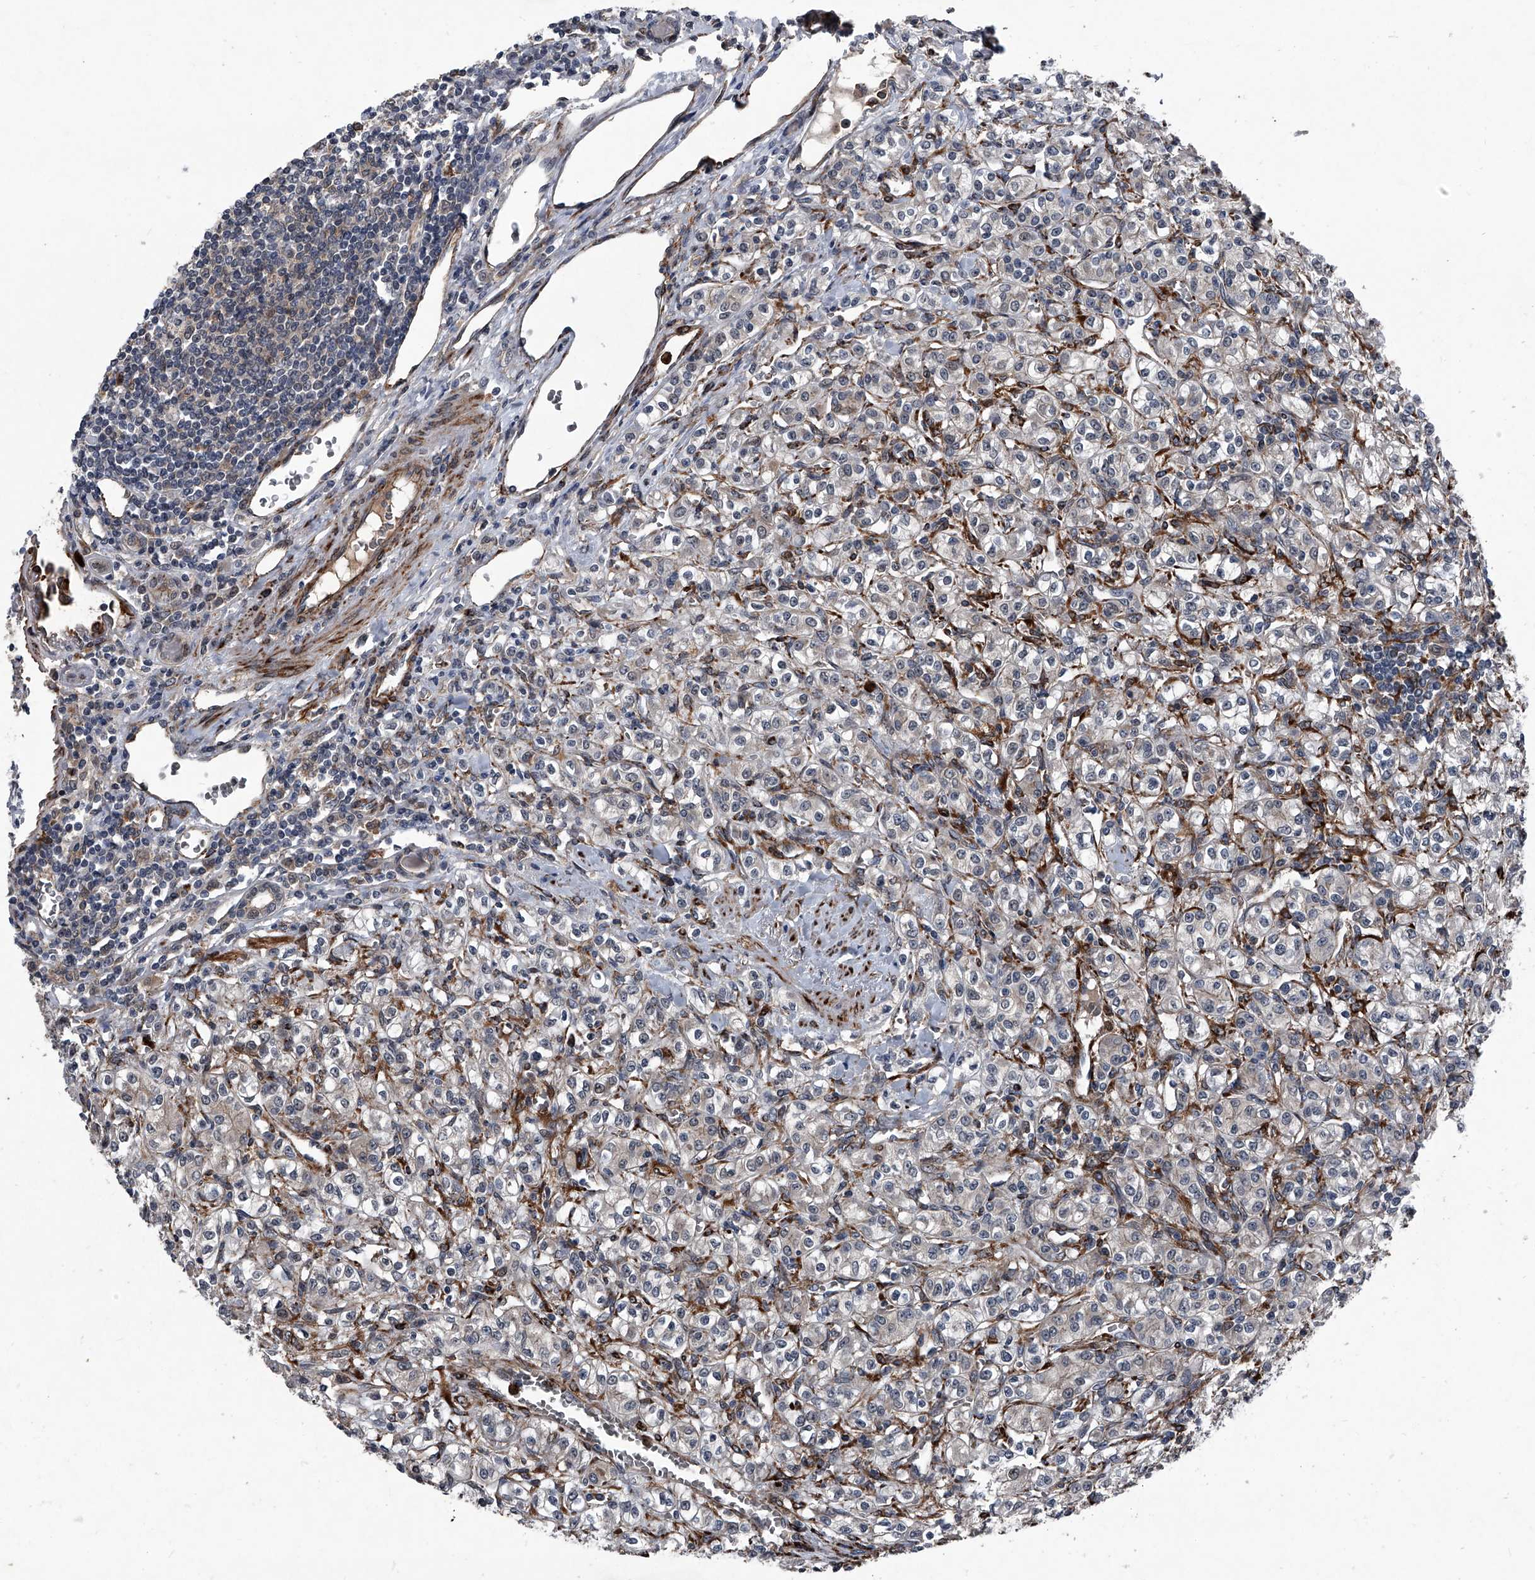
{"staining": {"intensity": "weak", "quantity": "<25%", "location": "cytoplasmic/membranous"}, "tissue": "renal cancer", "cell_type": "Tumor cells", "image_type": "cancer", "snomed": [{"axis": "morphology", "description": "Adenocarcinoma, NOS"}, {"axis": "topography", "description": "Kidney"}], "caption": "Immunohistochemistry of adenocarcinoma (renal) reveals no staining in tumor cells.", "gene": "MAPKAP1", "patient": {"sex": "male", "age": 77}}